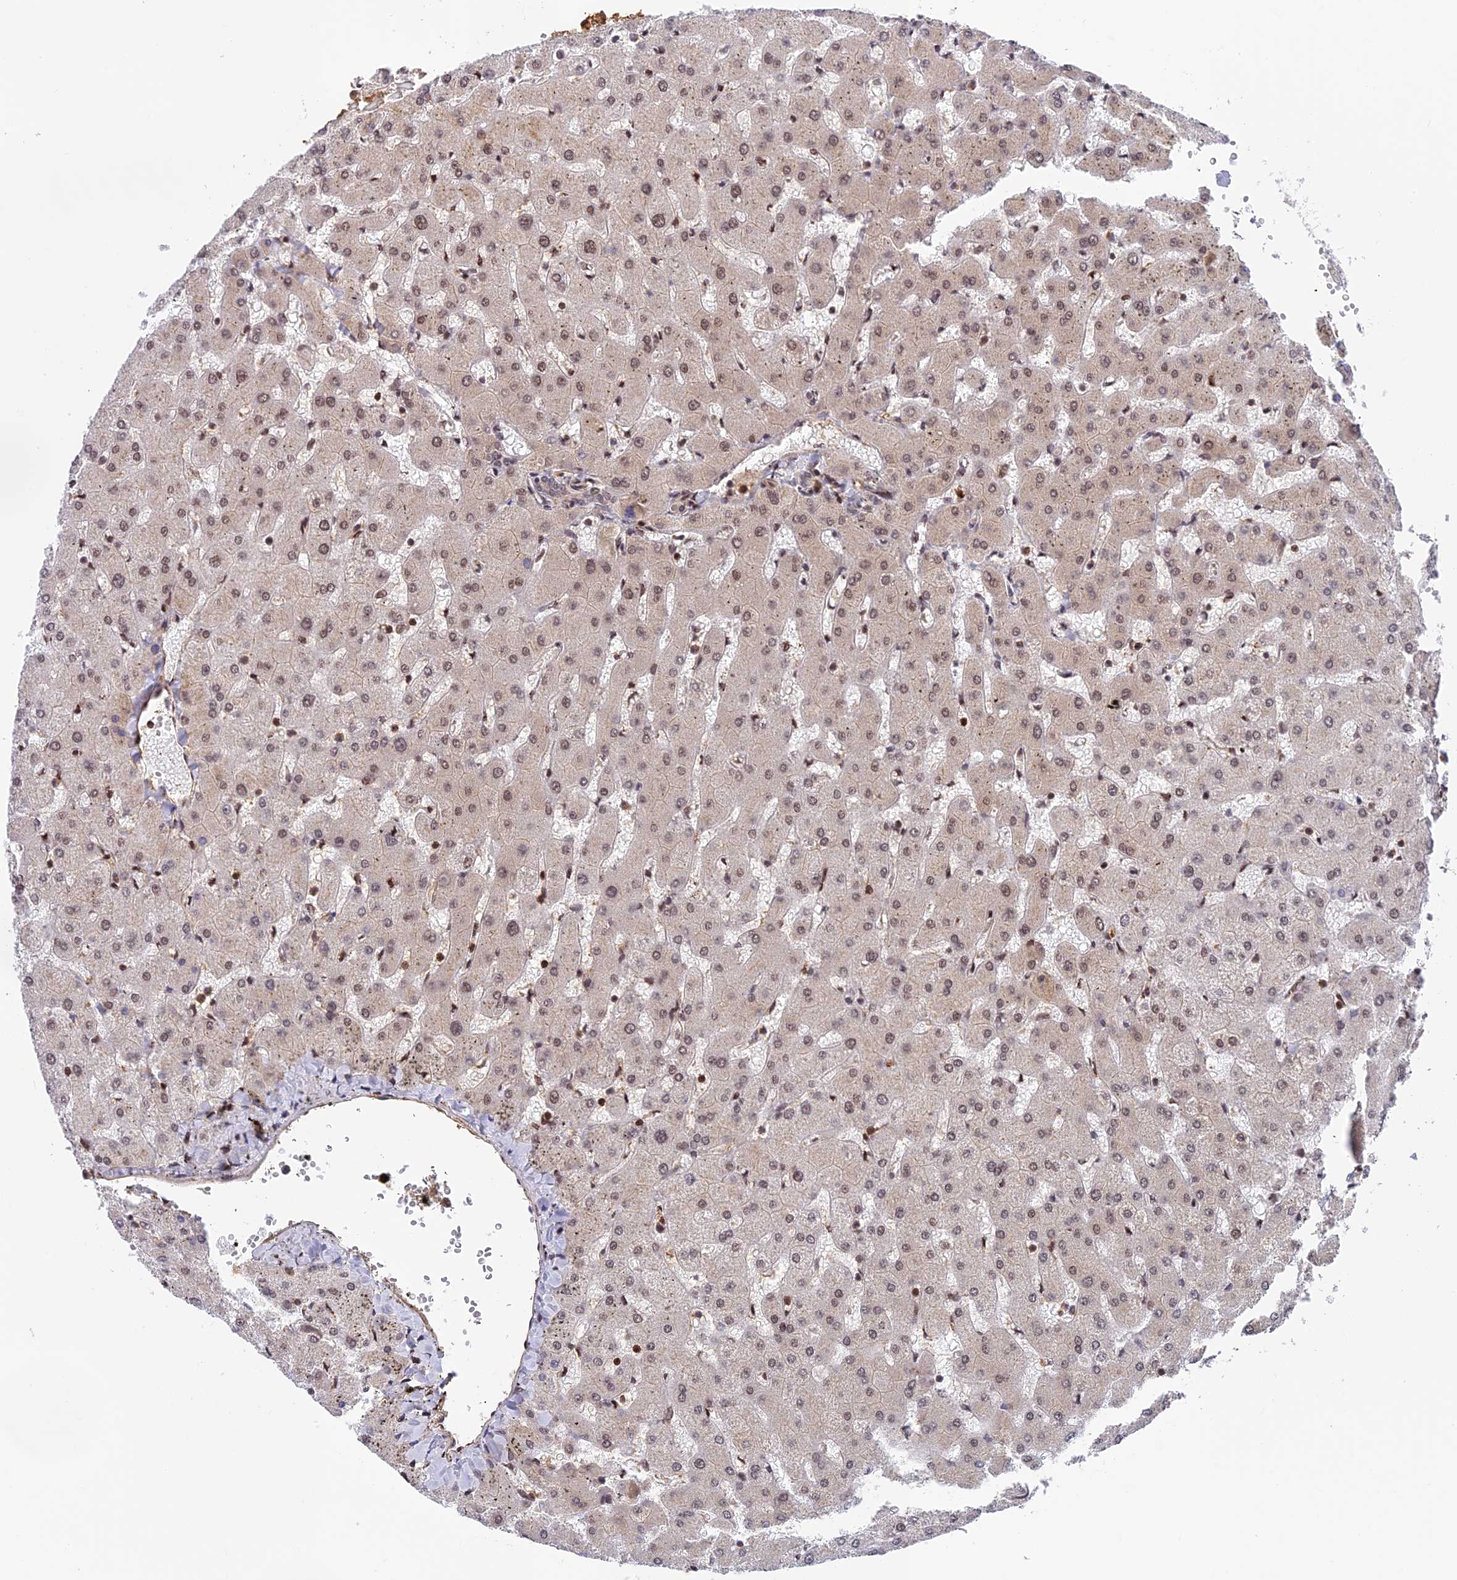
{"staining": {"intensity": "moderate", "quantity": "<25%", "location": "nuclear"}, "tissue": "liver", "cell_type": "Cholangiocytes", "image_type": "normal", "snomed": [{"axis": "morphology", "description": "Normal tissue, NOS"}, {"axis": "topography", "description": "Liver"}], "caption": "Liver stained for a protein shows moderate nuclear positivity in cholangiocytes. The protein is shown in brown color, while the nuclei are stained blue.", "gene": "OSBPL1A", "patient": {"sex": "female", "age": 63}}